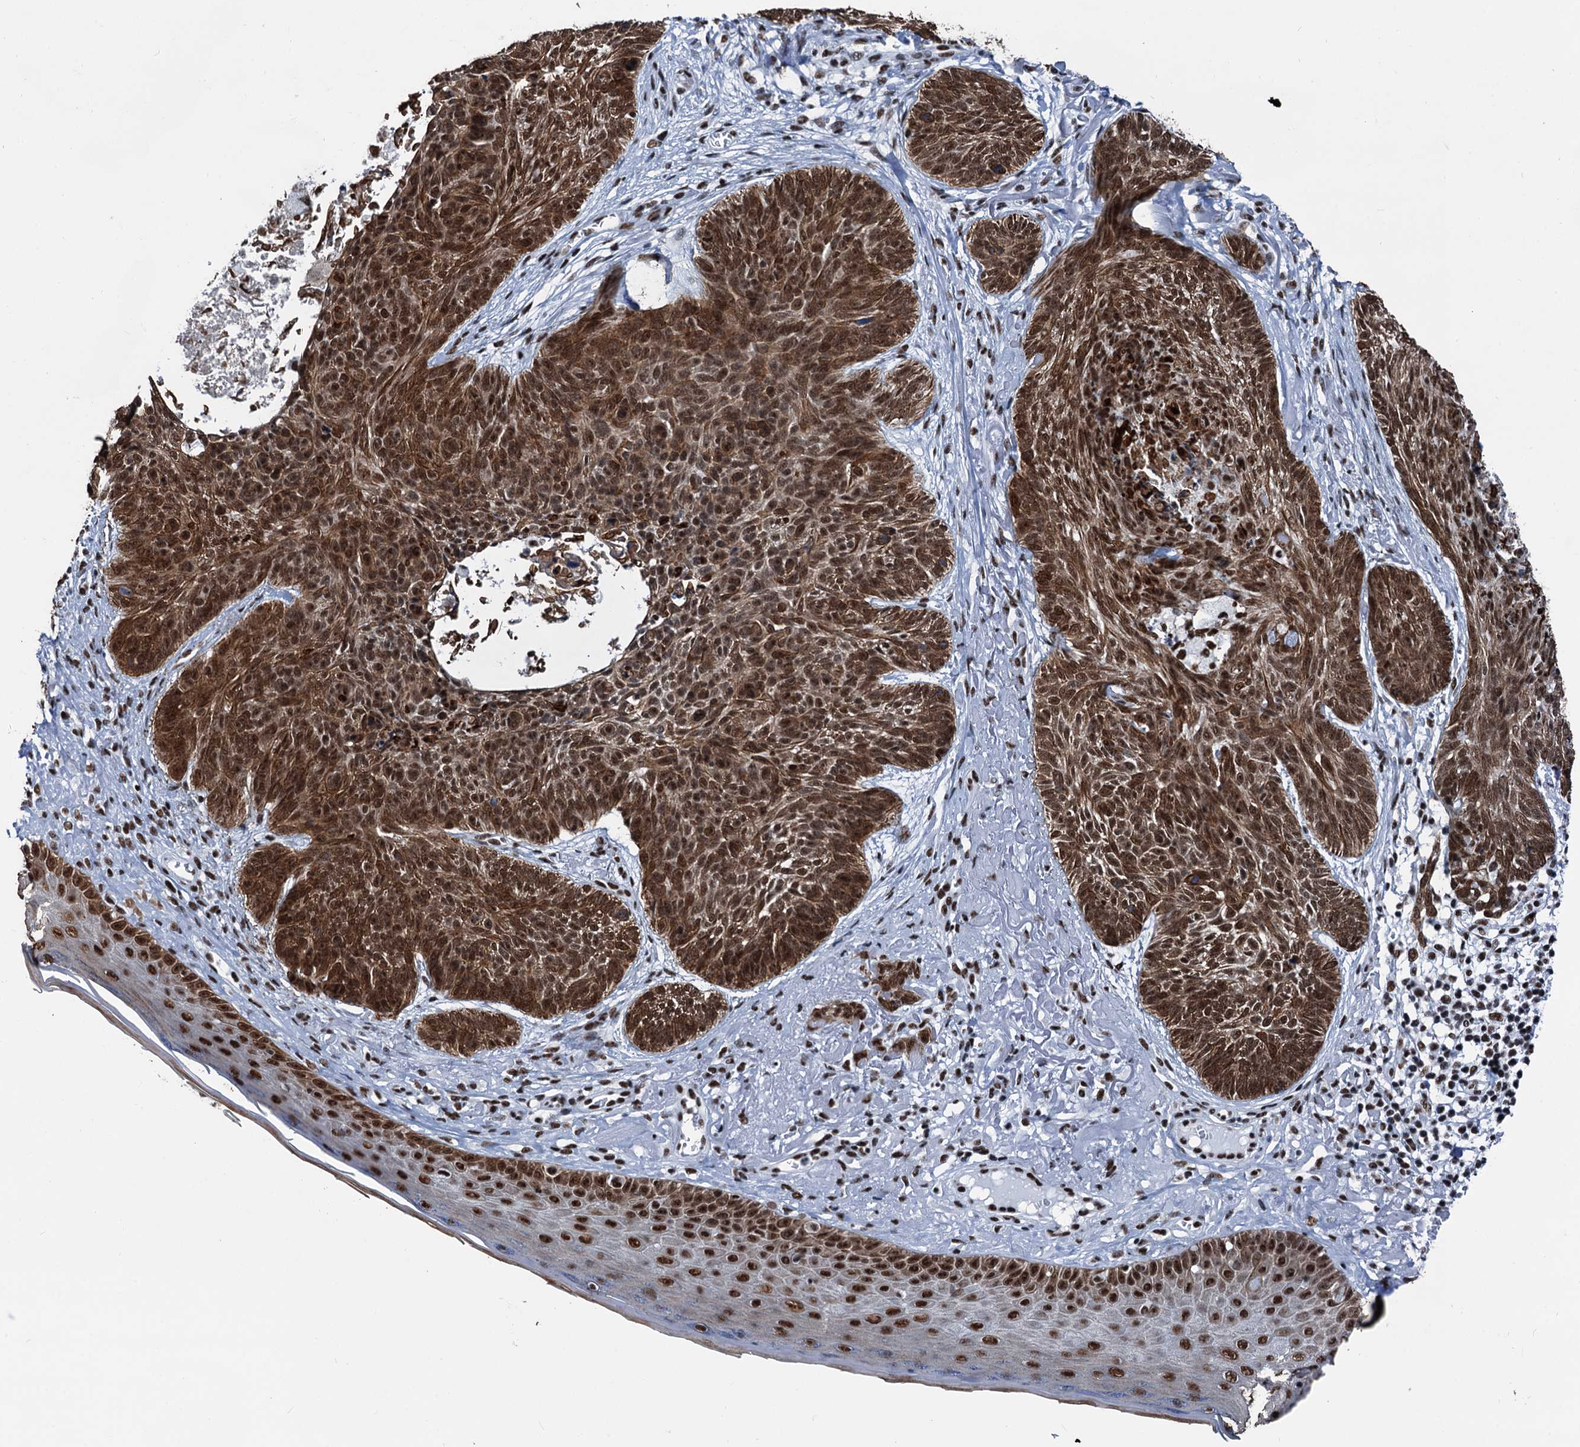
{"staining": {"intensity": "strong", "quantity": ">75%", "location": "cytoplasmic/membranous,nuclear"}, "tissue": "skin cancer", "cell_type": "Tumor cells", "image_type": "cancer", "snomed": [{"axis": "morphology", "description": "Normal tissue, NOS"}, {"axis": "morphology", "description": "Basal cell carcinoma"}, {"axis": "topography", "description": "Skin"}], "caption": "Protein staining of skin cancer (basal cell carcinoma) tissue reveals strong cytoplasmic/membranous and nuclear expression in about >75% of tumor cells.", "gene": "DDX23", "patient": {"sex": "male", "age": 66}}